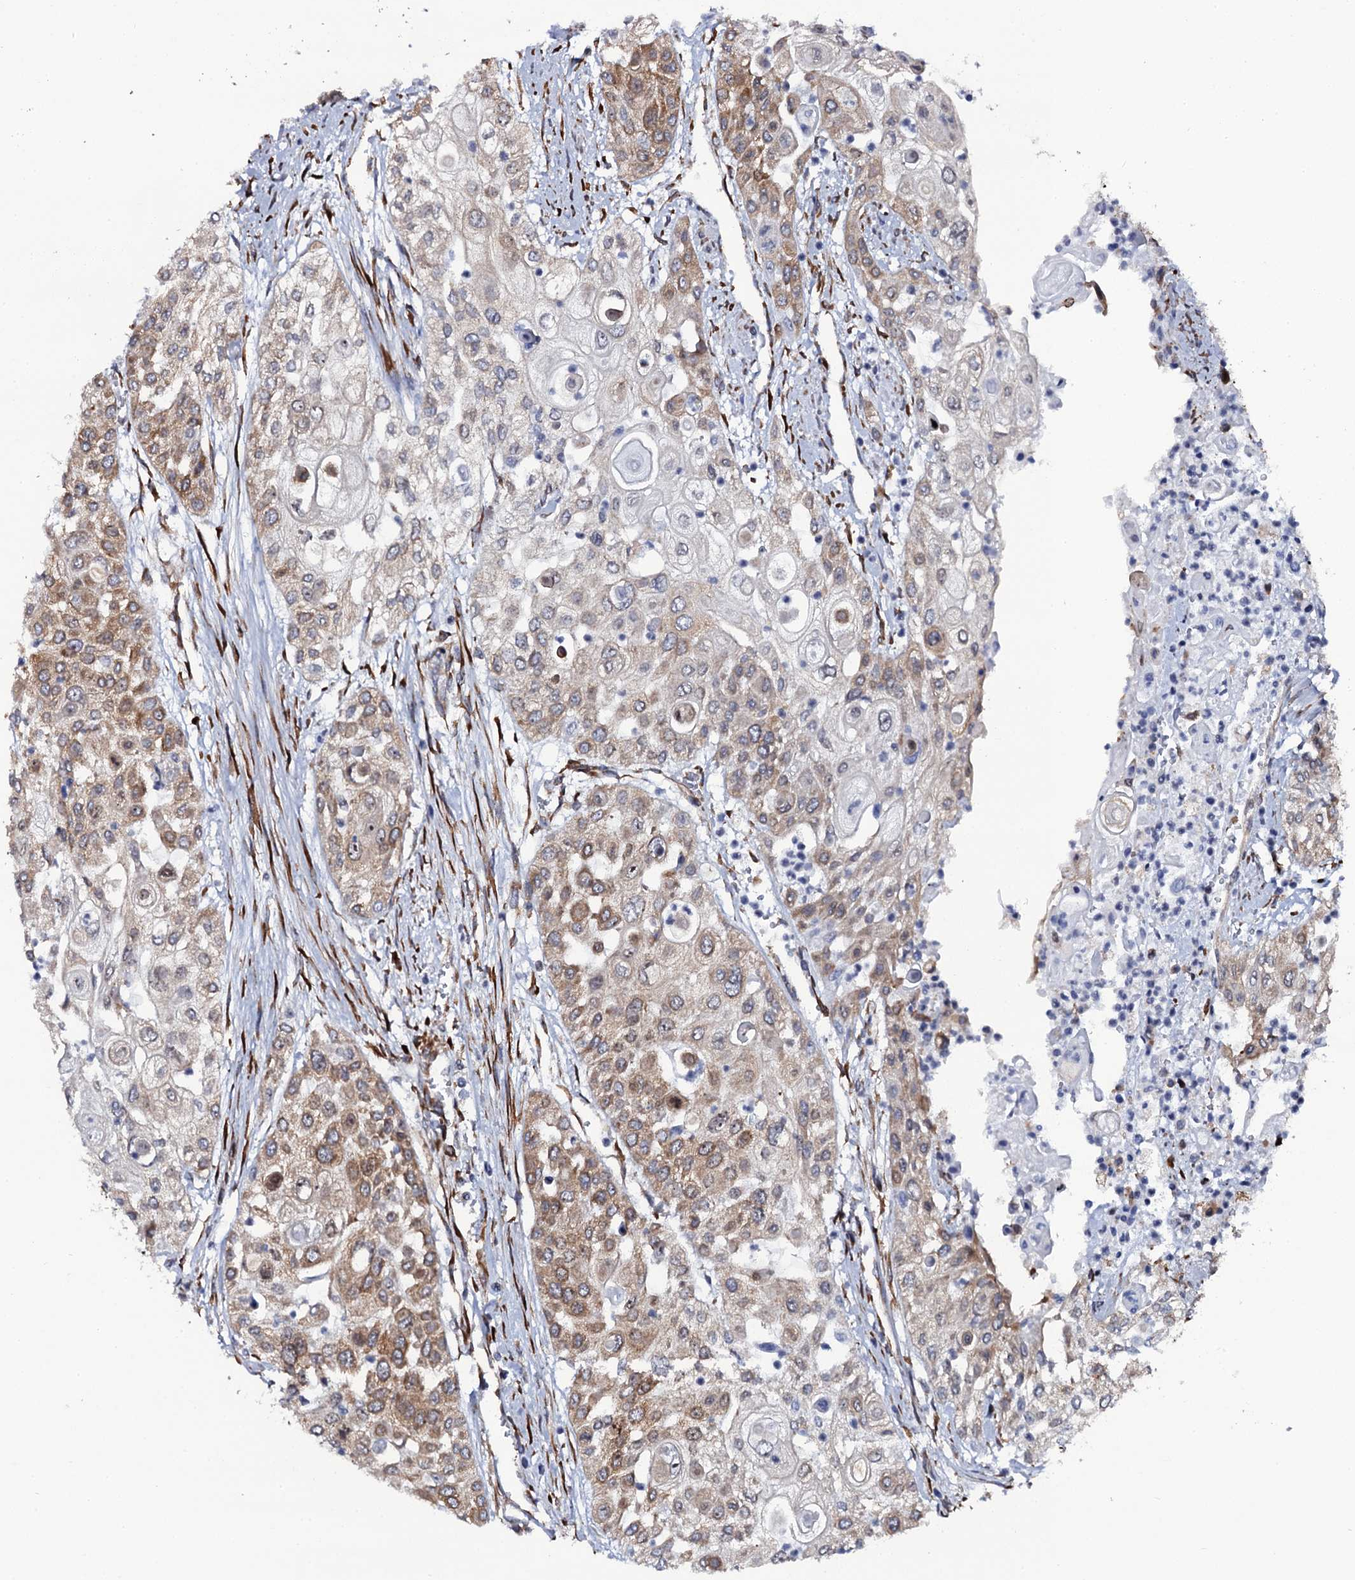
{"staining": {"intensity": "moderate", "quantity": "25%-75%", "location": "cytoplasmic/membranous"}, "tissue": "urothelial cancer", "cell_type": "Tumor cells", "image_type": "cancer", "snomed": [{"axis": "morphology", "description": "Urothelial carcinoma, High grade"}, {"axis": "topography", "description": "Urinary bladder"}], "caption": "This micrograph displays IHC staining of urothelial cancer, with medium moderate cytoplasmic/membranous positivity in approximately 25%-75% of tumor cells.", "gene": "SPTY2D1", "patient": {"sex": "female", "age": 79}}